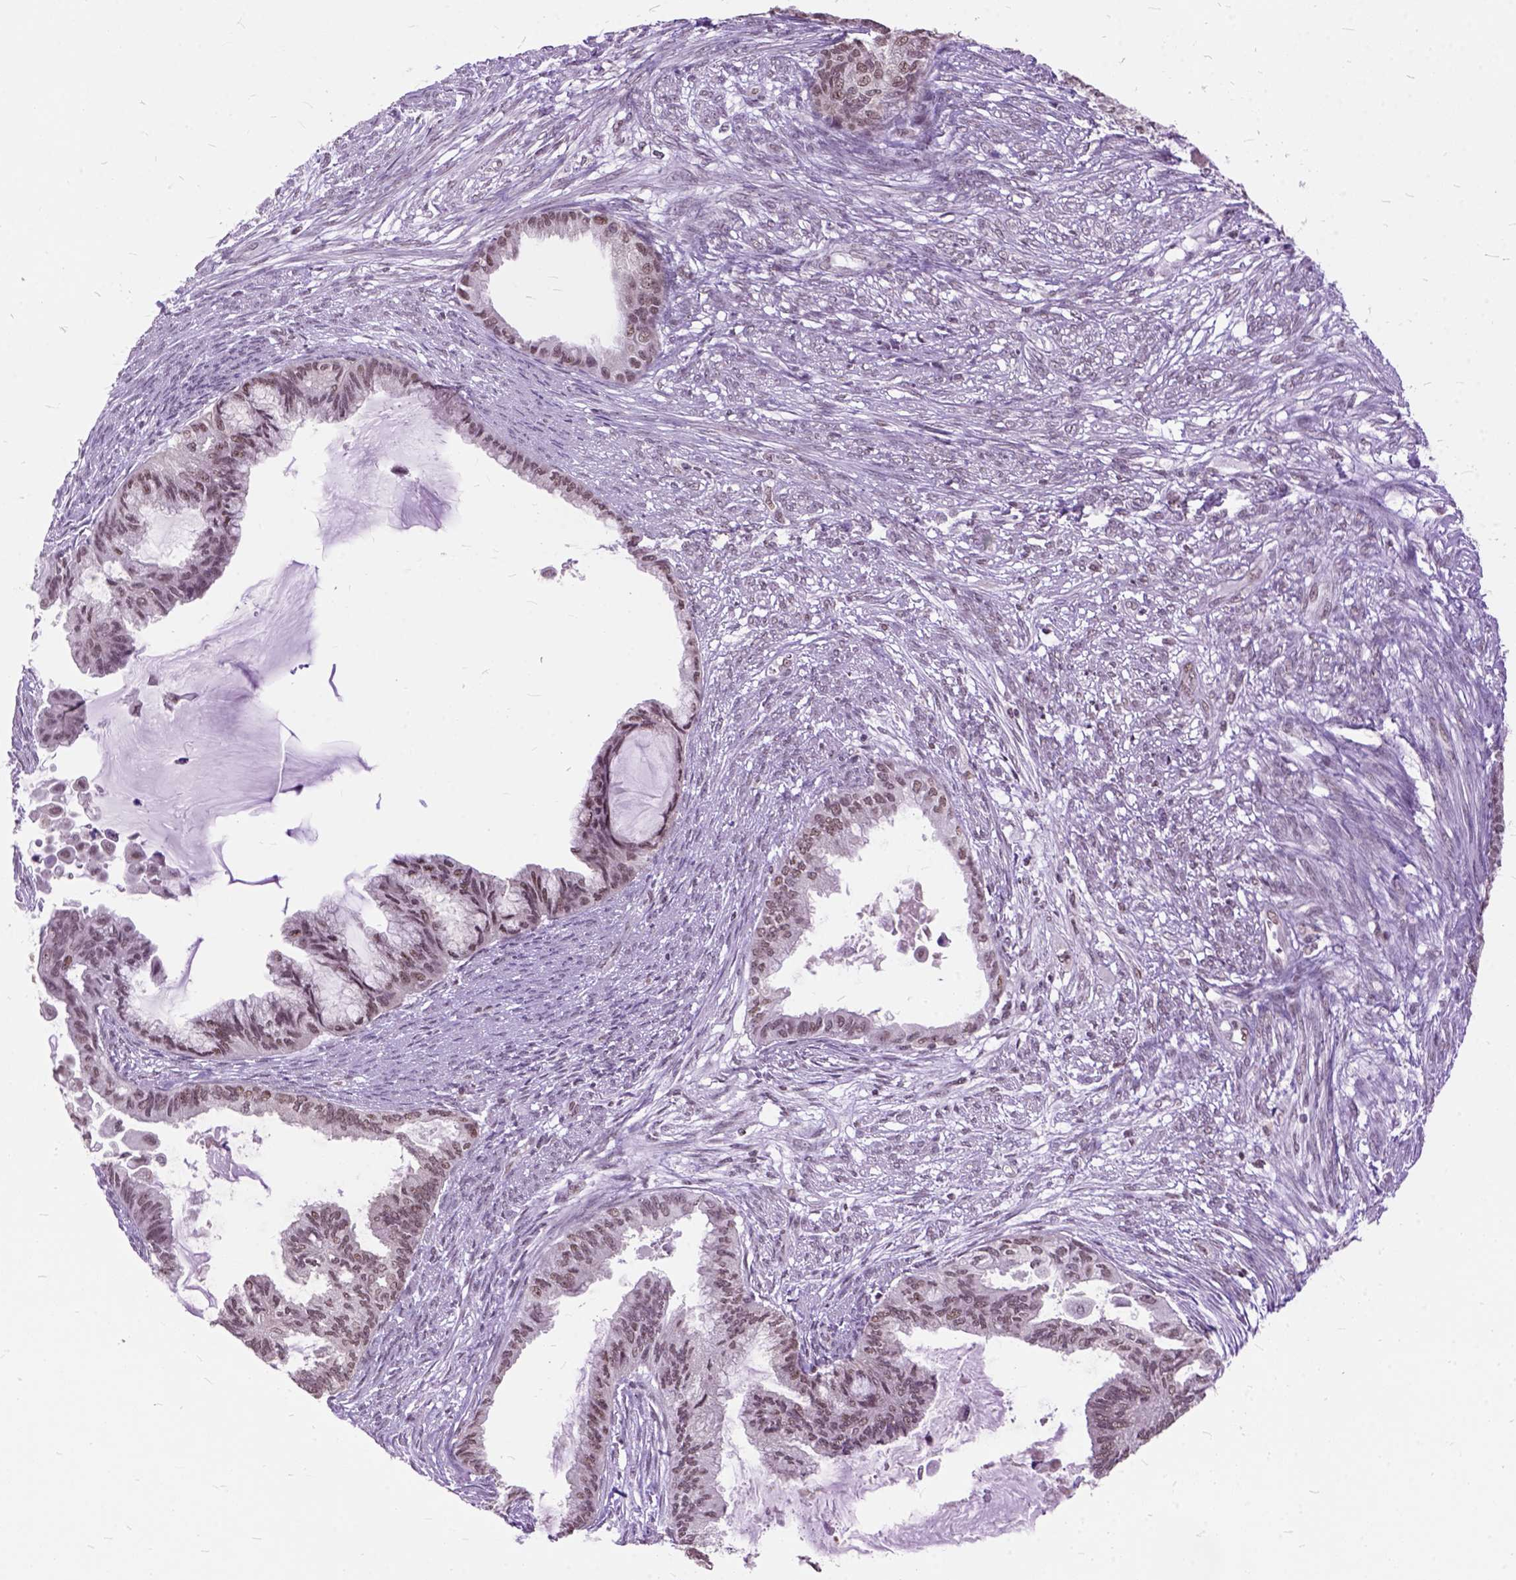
{"staining": {"intensity": "moderate", "quantity": ">75%", "location": "nuclear"}, "tissue": "endometrial cancer", "cell_type": "Tumor cells", "image_type": "cancer", "snomed": [{"axis": "morphology", "description": "Adenocarcinoma, NOS"}, {"axis": "topography", "description": "Endometrium"}], "caption": "Immunohistochemistry (IHC) of human endometrial adenocarcinoma reveals medium levels of moderate nuclear positivity in approximately >75% of tumor cells.", "gene": "ORC5", "patient": {"sex": "female", "age": 86}}